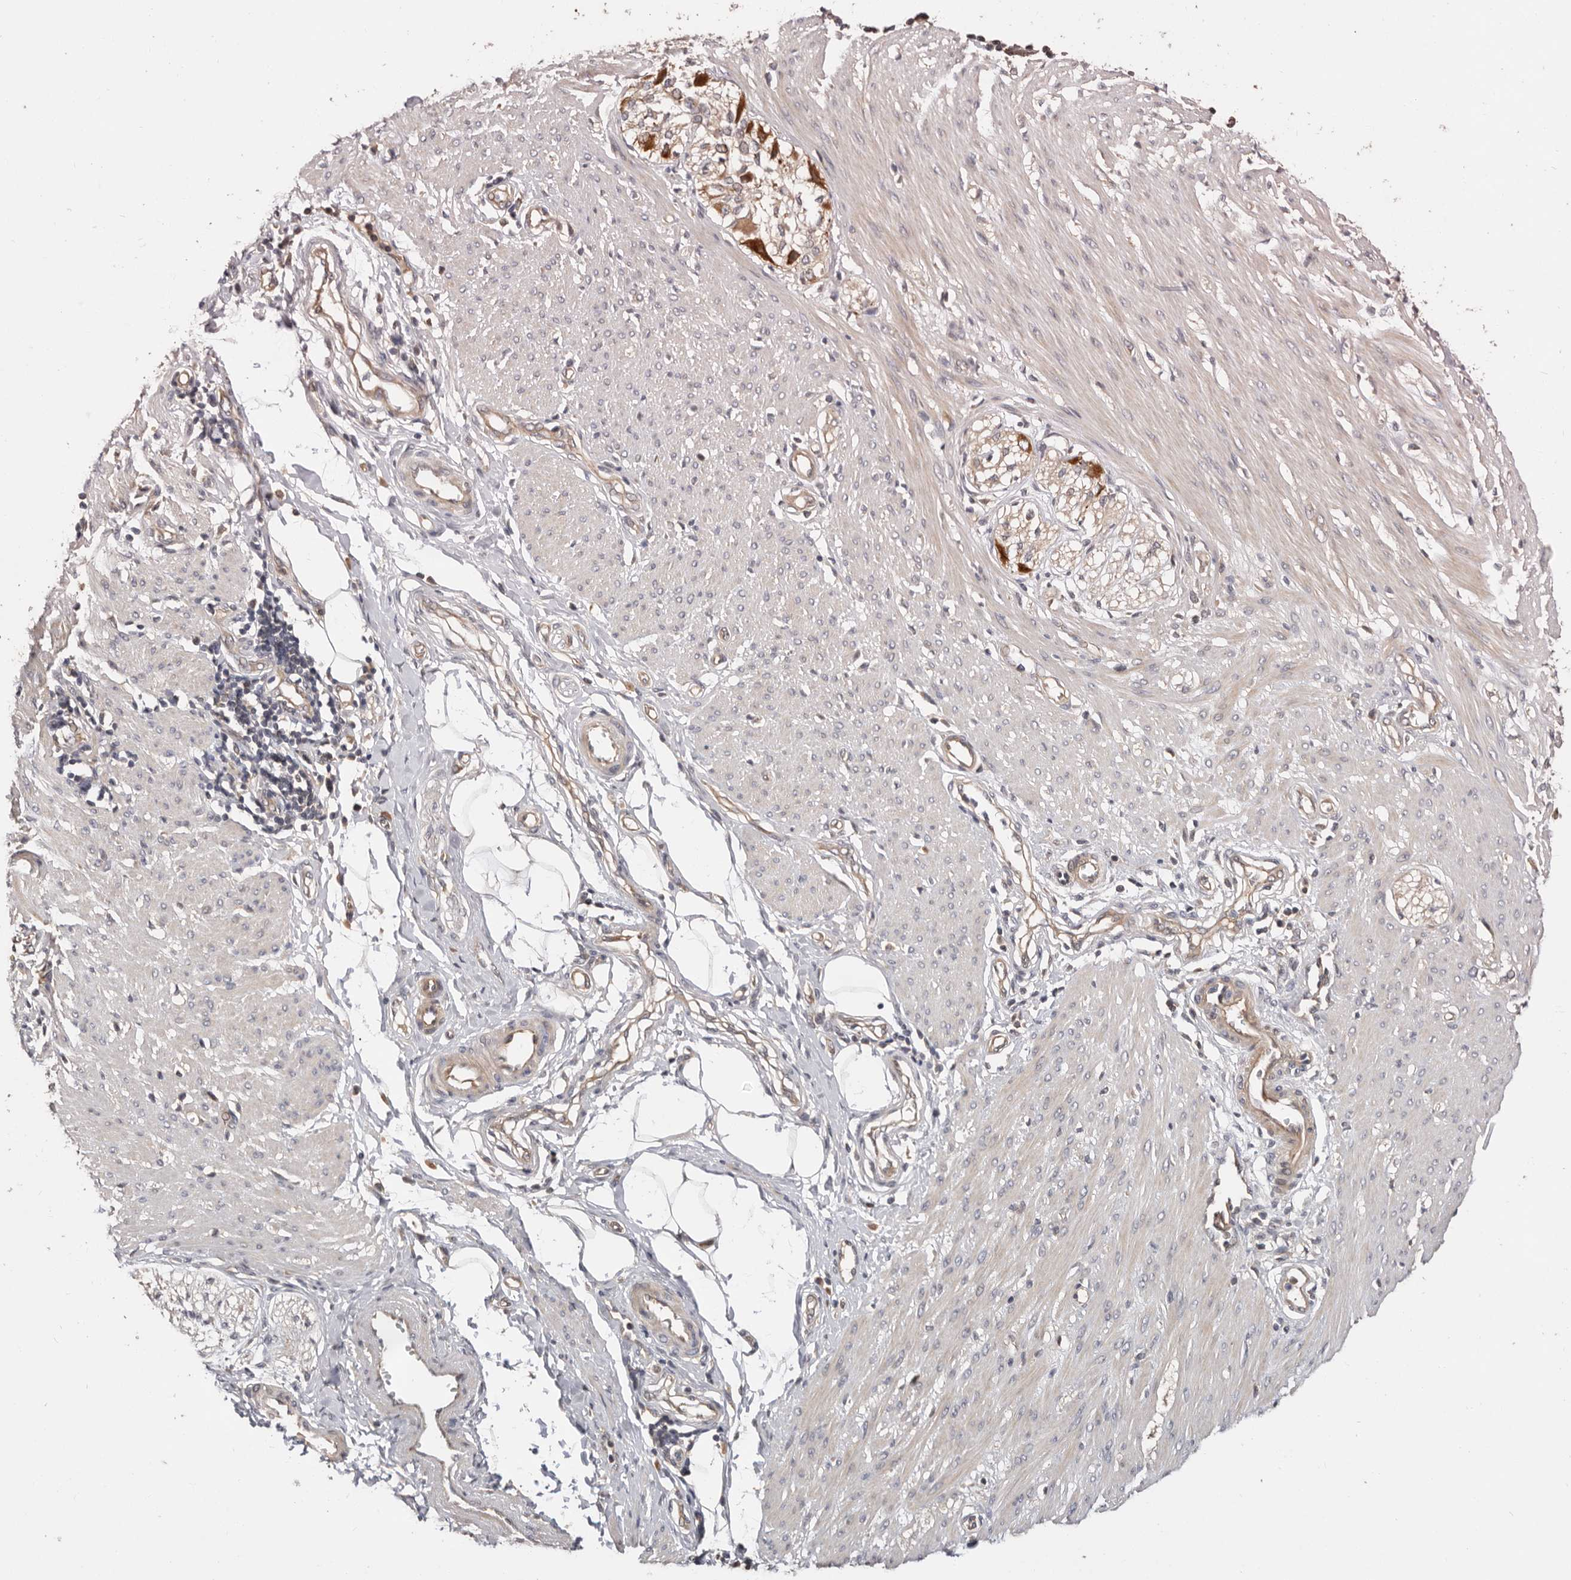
{"staining": {"intensity": "weak", "quantity": "25%-75%", "location": "cytoplasmic/membranous"}, "tissue": "smooth muscle", "cell_type": "Smooth muscle cells", "image_type": "normal", "snomed": [{"axis": "morphology", "description": "Normal tissue, NOS"}, {"axis": "morphology", "description": "Adenocarcinoma, NOS"}, {"axis": "topography", "description": "Colon"}, {"axis": "topography", "description": "Peripheral nerve tissue"}], "caption": "IHC staining of benign smooth muscle, which shows low levels of weak cytoplasmic/membranous positivity in about 25%-75% of smooth muscle cells indicating weak cytoplasmic/membranous protein positivity. The staining was performed using DAB (3,3'-diaminobenzidine) (brown) for protein detection and nuclei were counterstained in hematoxylin (blue).", "gene": "DOP1A", "patient": {"sex": "male", "age": 14}}